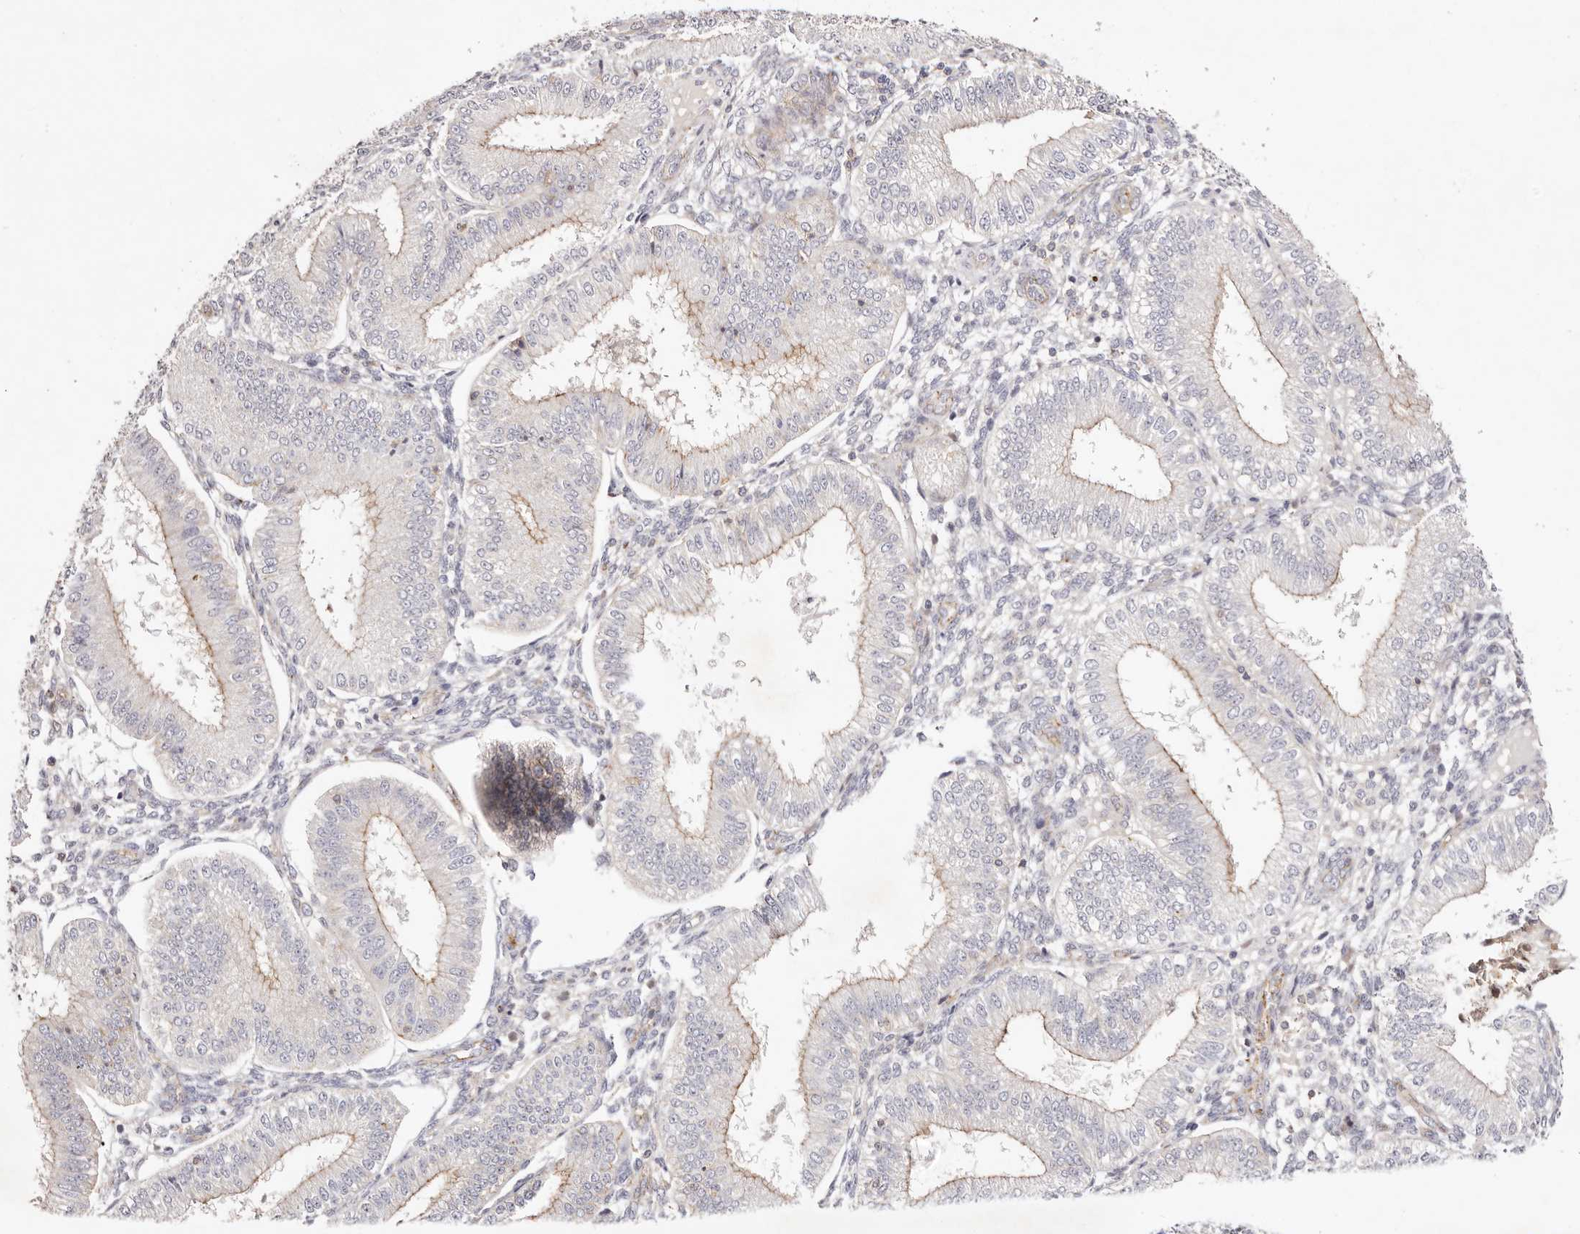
{"staining": {"intensity": "negative", "quantity": "none", "location": "none"}, "tissue": "endometrium", "cell_type": "Cells in endometrial stroma", "image_type": "normal", "snomed": [{"axis": "morphology", "description": "Normal tissue, NOS"}, {"axis": "topography", "description": "Endometrium"}], "caption": "A high-resolution photomicrograph shows immunohistochemistry (IHC) staining of normal endometrium, which shows no significant positivity in cells in endometrial stroma. Nuclei are stained in blue.", "gene": "SLC35B2", "patient": {"sex": "female", "age": 39}}